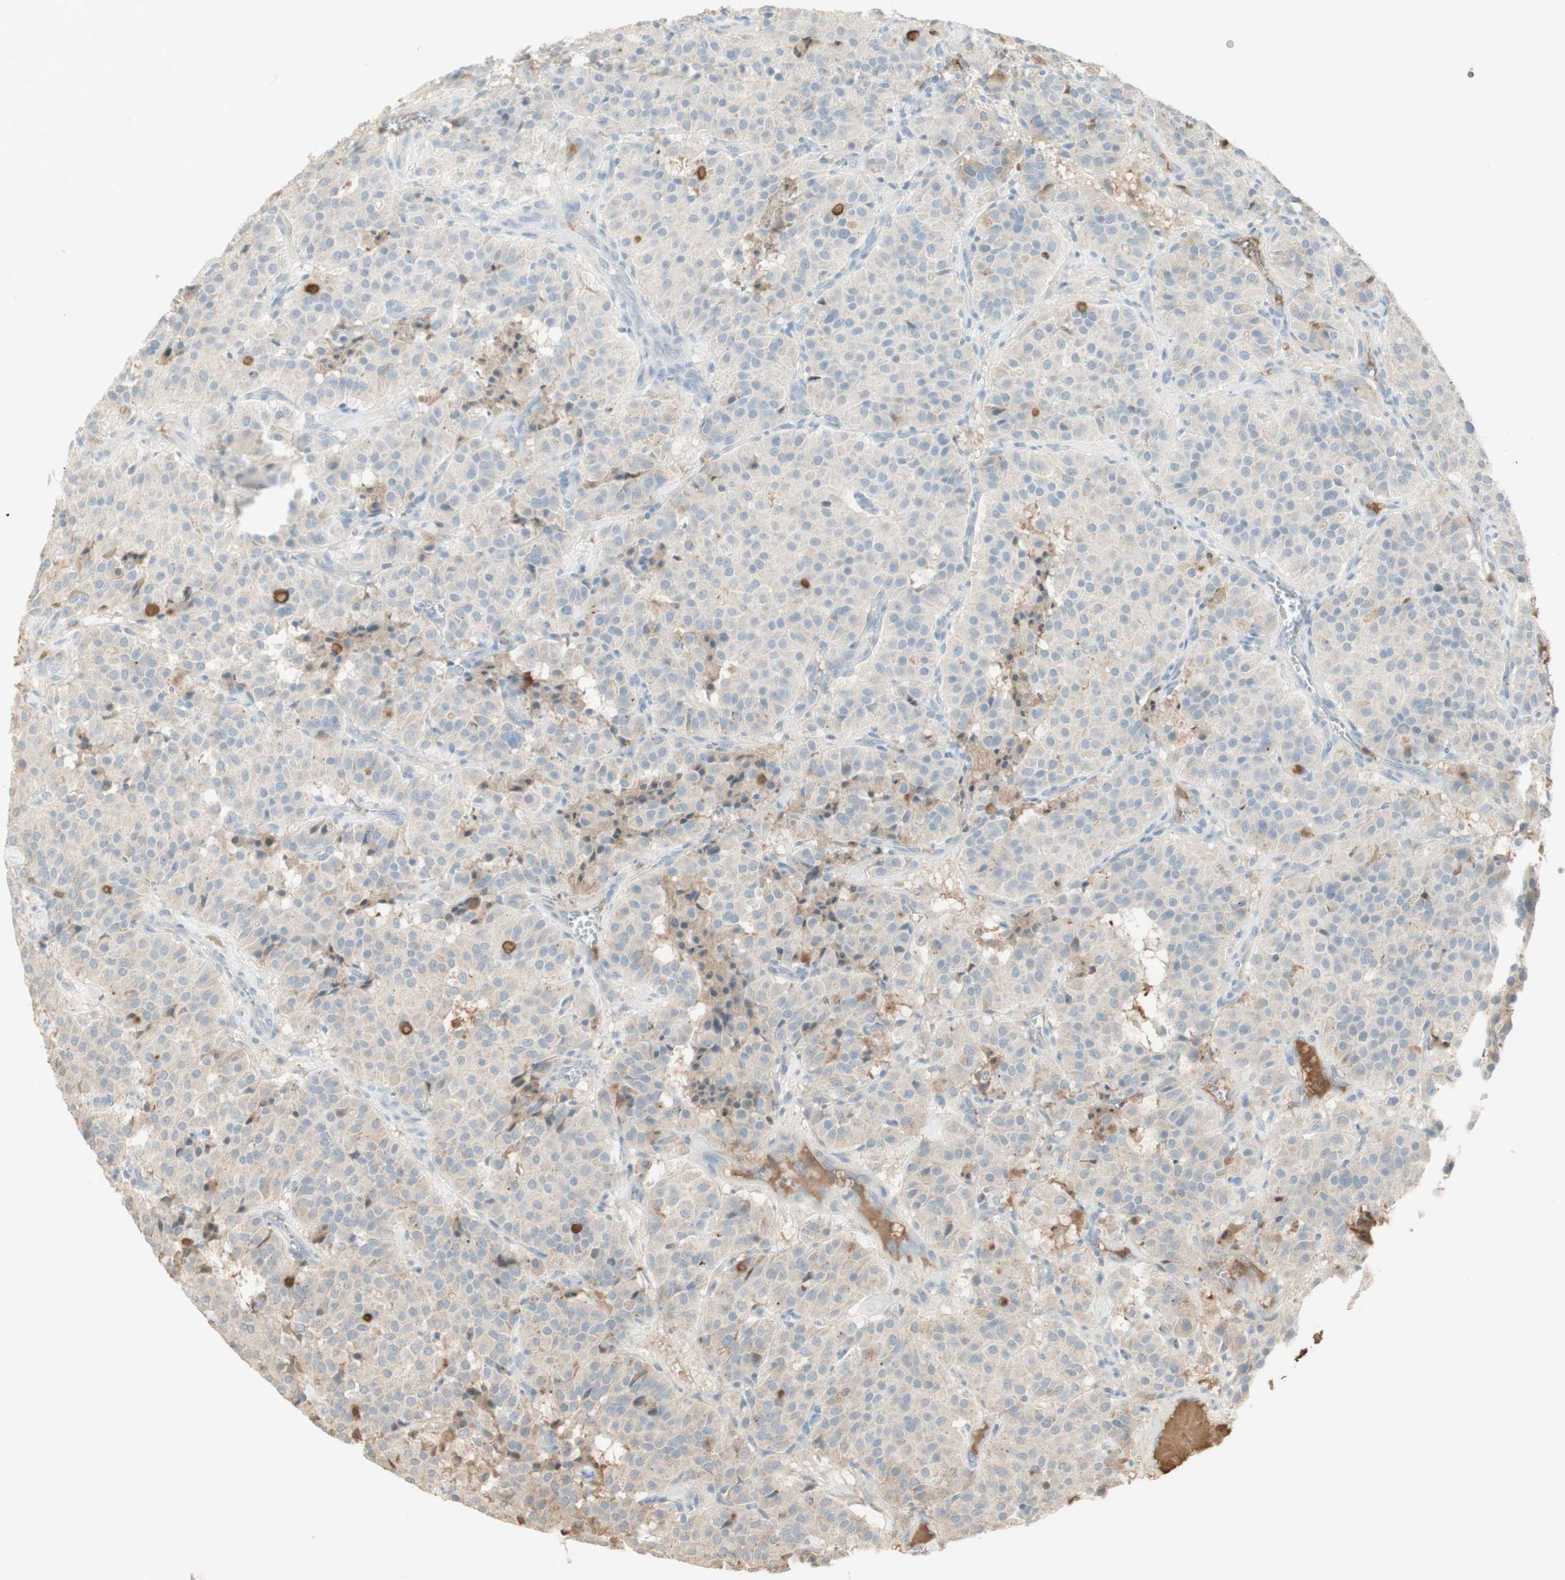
{"staining": {"intensity": "negative", "quantity": "none", "location": "none"}, "tissue": "carcinoid", "cell_type": "Tumor cells", "image_type": "cancer", "snomed": [{"axis": "morphology", "description": "Carcinoid, malignant, NOS"}, {"axis": "topography", "description": "Lung"}], "caption": "This is an IHC image of carcinoid. There is no staining in tumor cells.", "gene": "IFNG", "patient": {"sex": "male", "age": 30}}